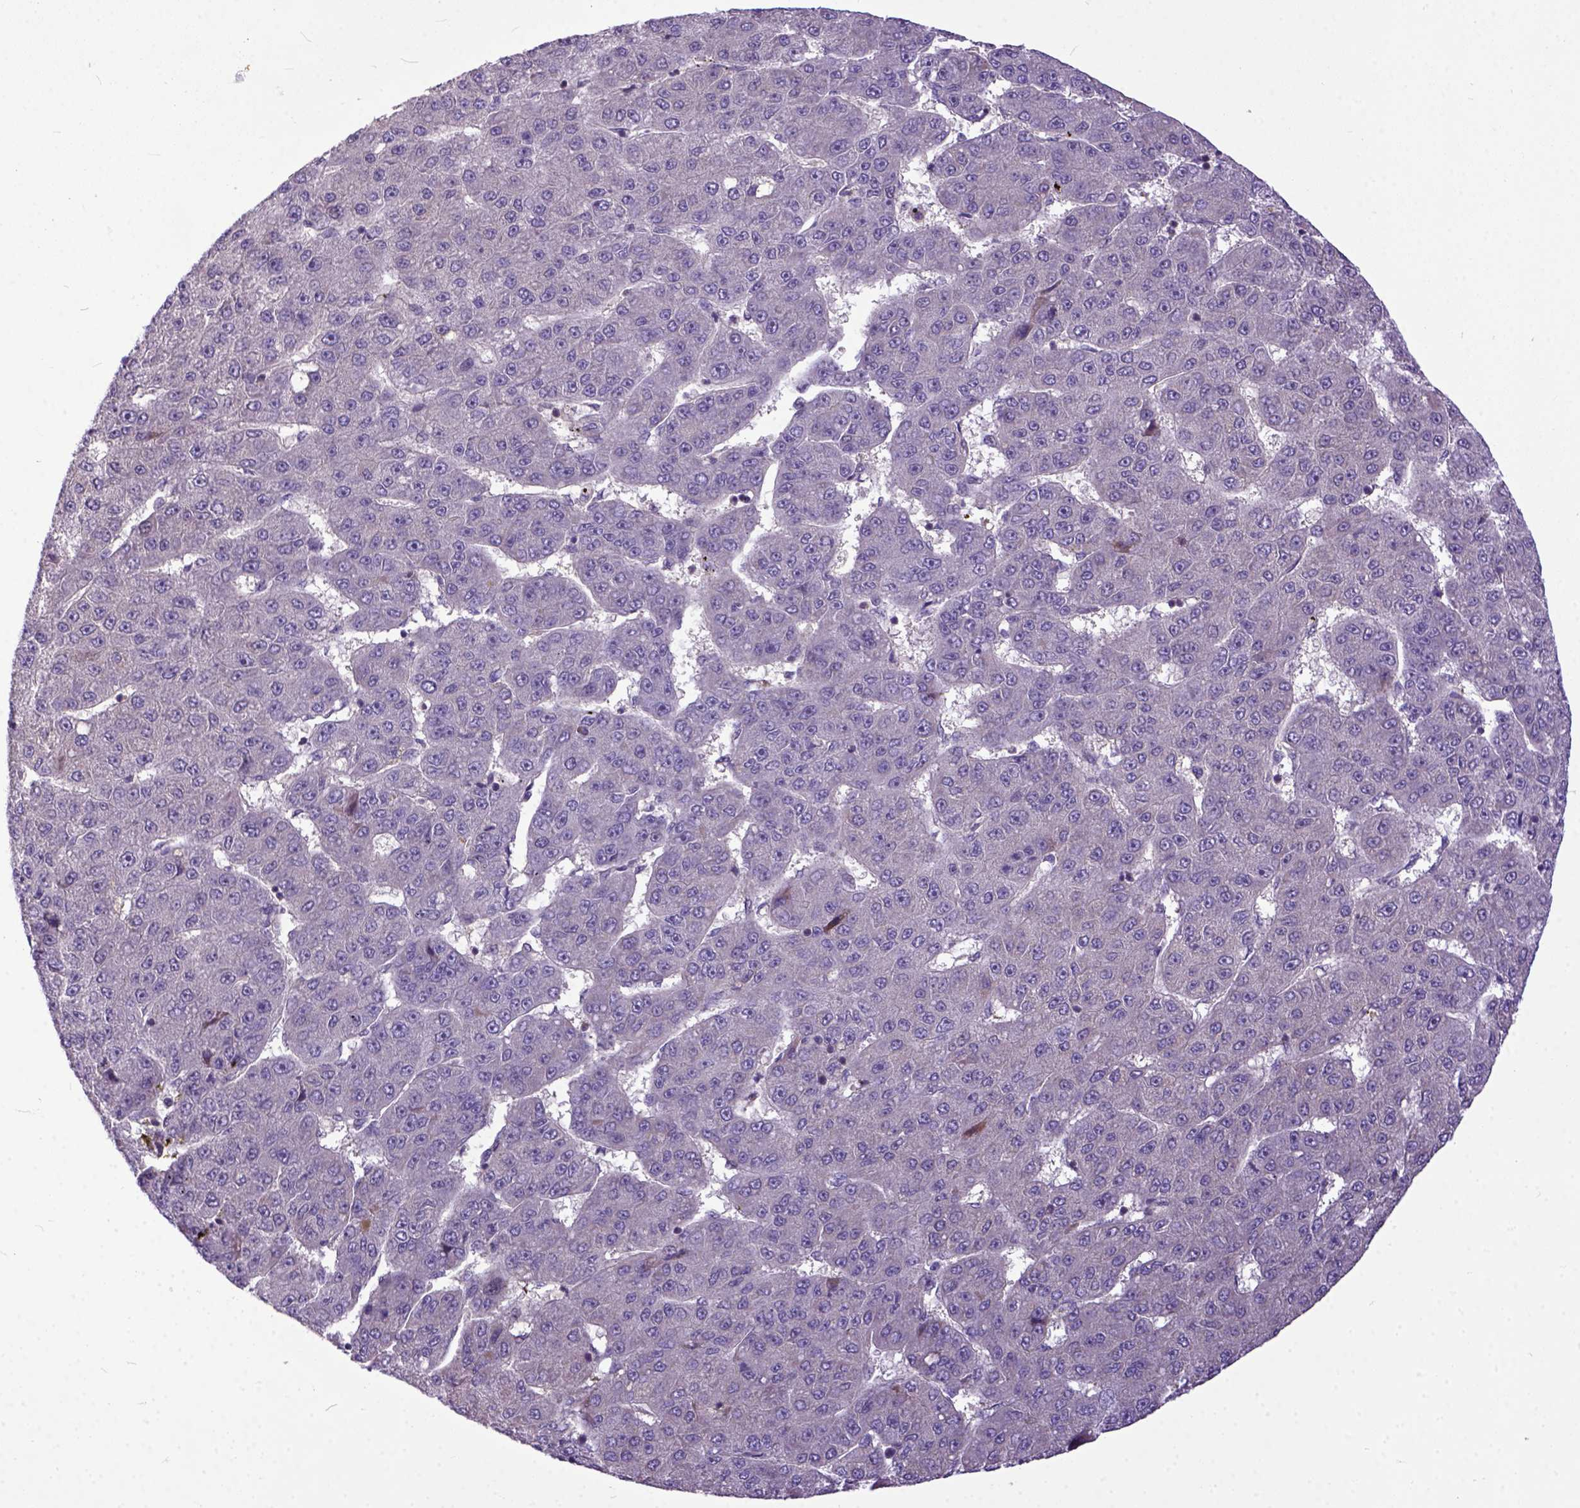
{"staining": {"intensity": "negative", "quantity": "none", "location": "none"}, "tissue": "liver cancer", "cell_type": "Tumor cells", "image_type": "cancer", "snomed": [{"axis": "morphology", "description": "Carcinoma, Hepatocellular, NOS"}, {"axis": "topography", "description": "Liver"}], "caption": "DAB immunohistochemical staining of human liver cancer (hepatocellular carcinoma) displays no significant staining in tumor cells.", "gene": "CPNE1", "patient": {"sex": "male", "age": 67}}